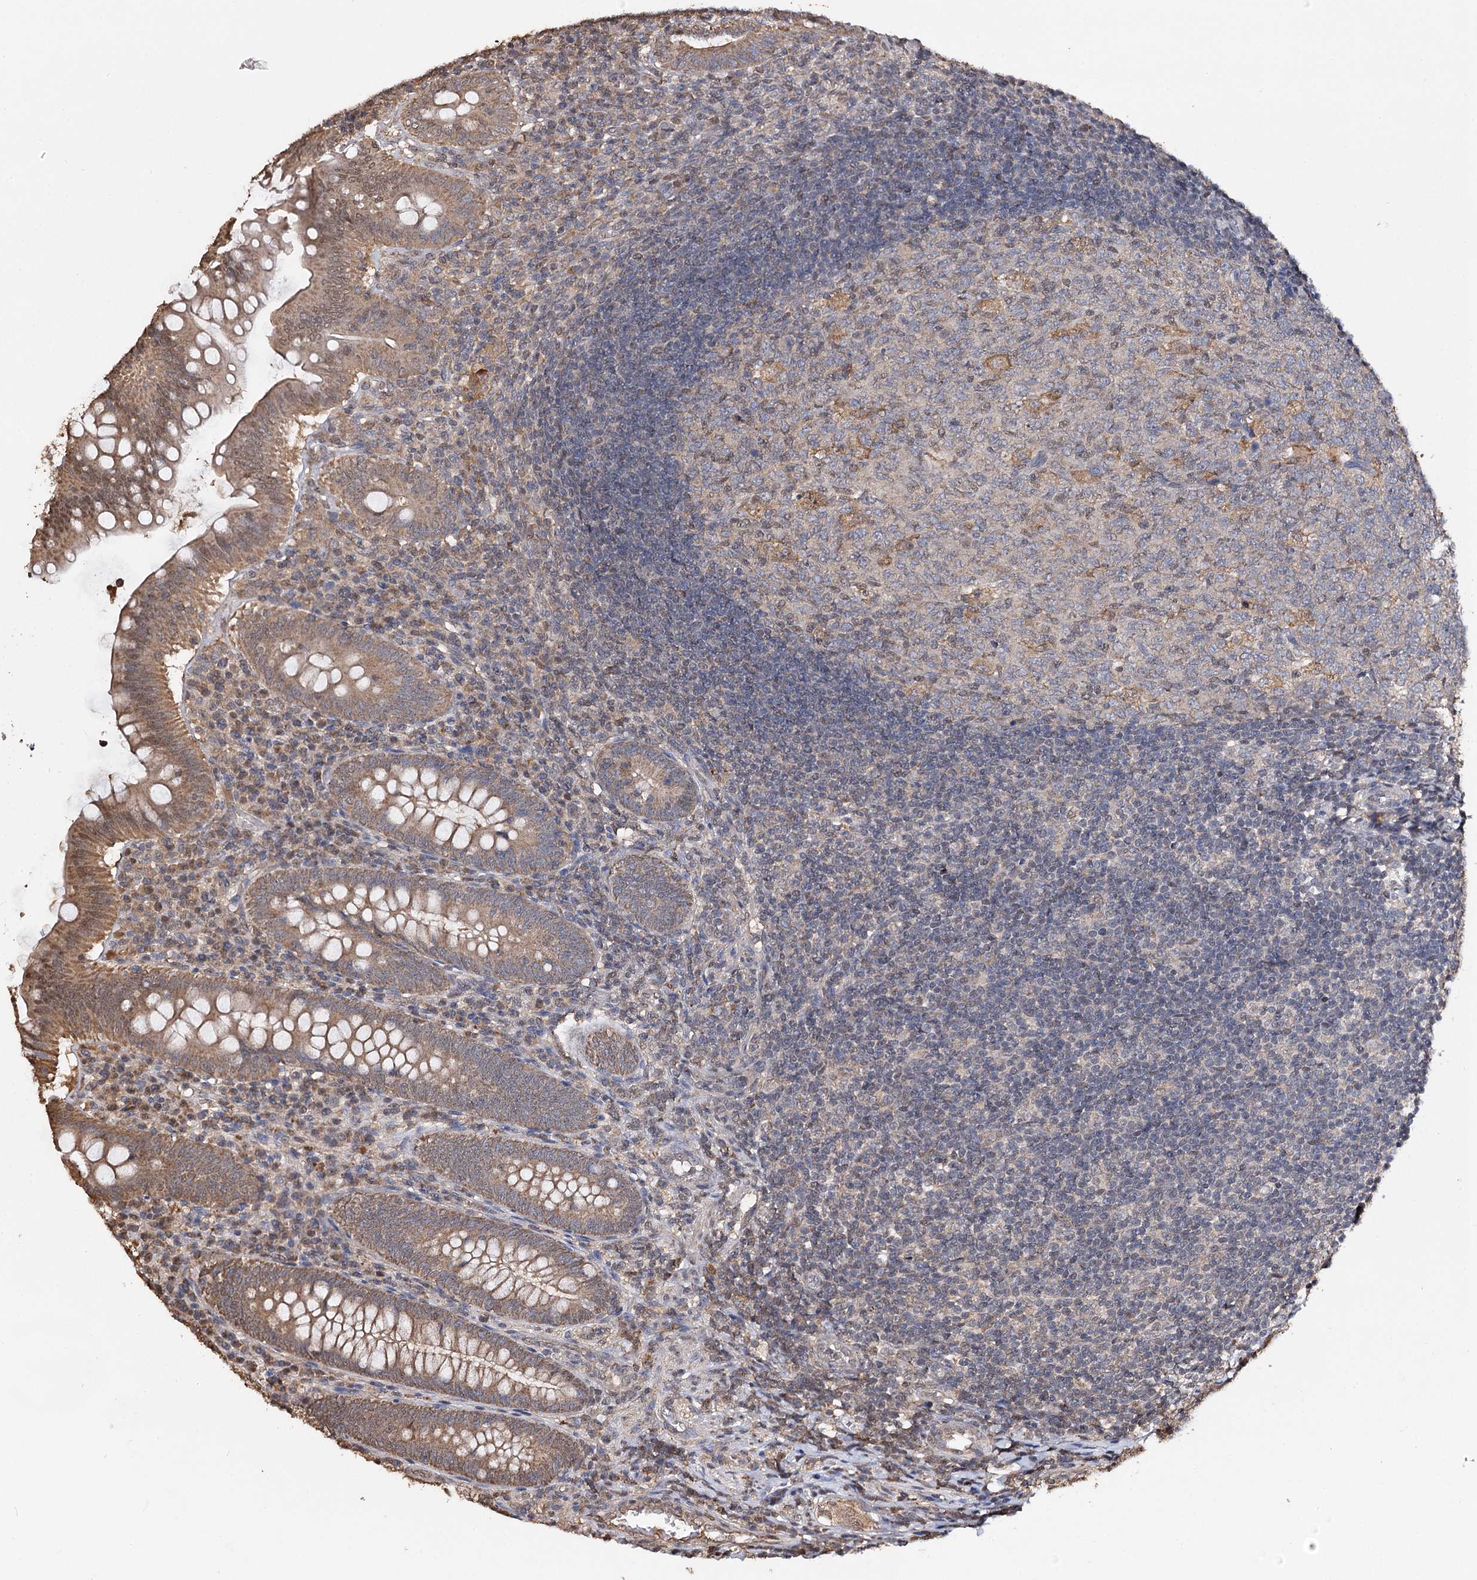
{"staining": {"intensity": "moderate", "quantity": ">75%", "location": "cytoplasmic/membranous"}, "tissue": "appendix", "cell_type": "Glandular cells", "image_type": "normal", "snomed": [{"axis": "morphology", "description": "Normal tissue, NOS"}, {"axis": "topography", "description": "Appendix"}], "caption": "Protein staining of unremarkable appendix reveals moderate cytoplasmic/membranous staining in about >75% of glandular cells. The protein is shown in brown color, while the nuclei are stained blue.", "gene": "ARL13A", "patient": {"sex": "male", "age": 14}}